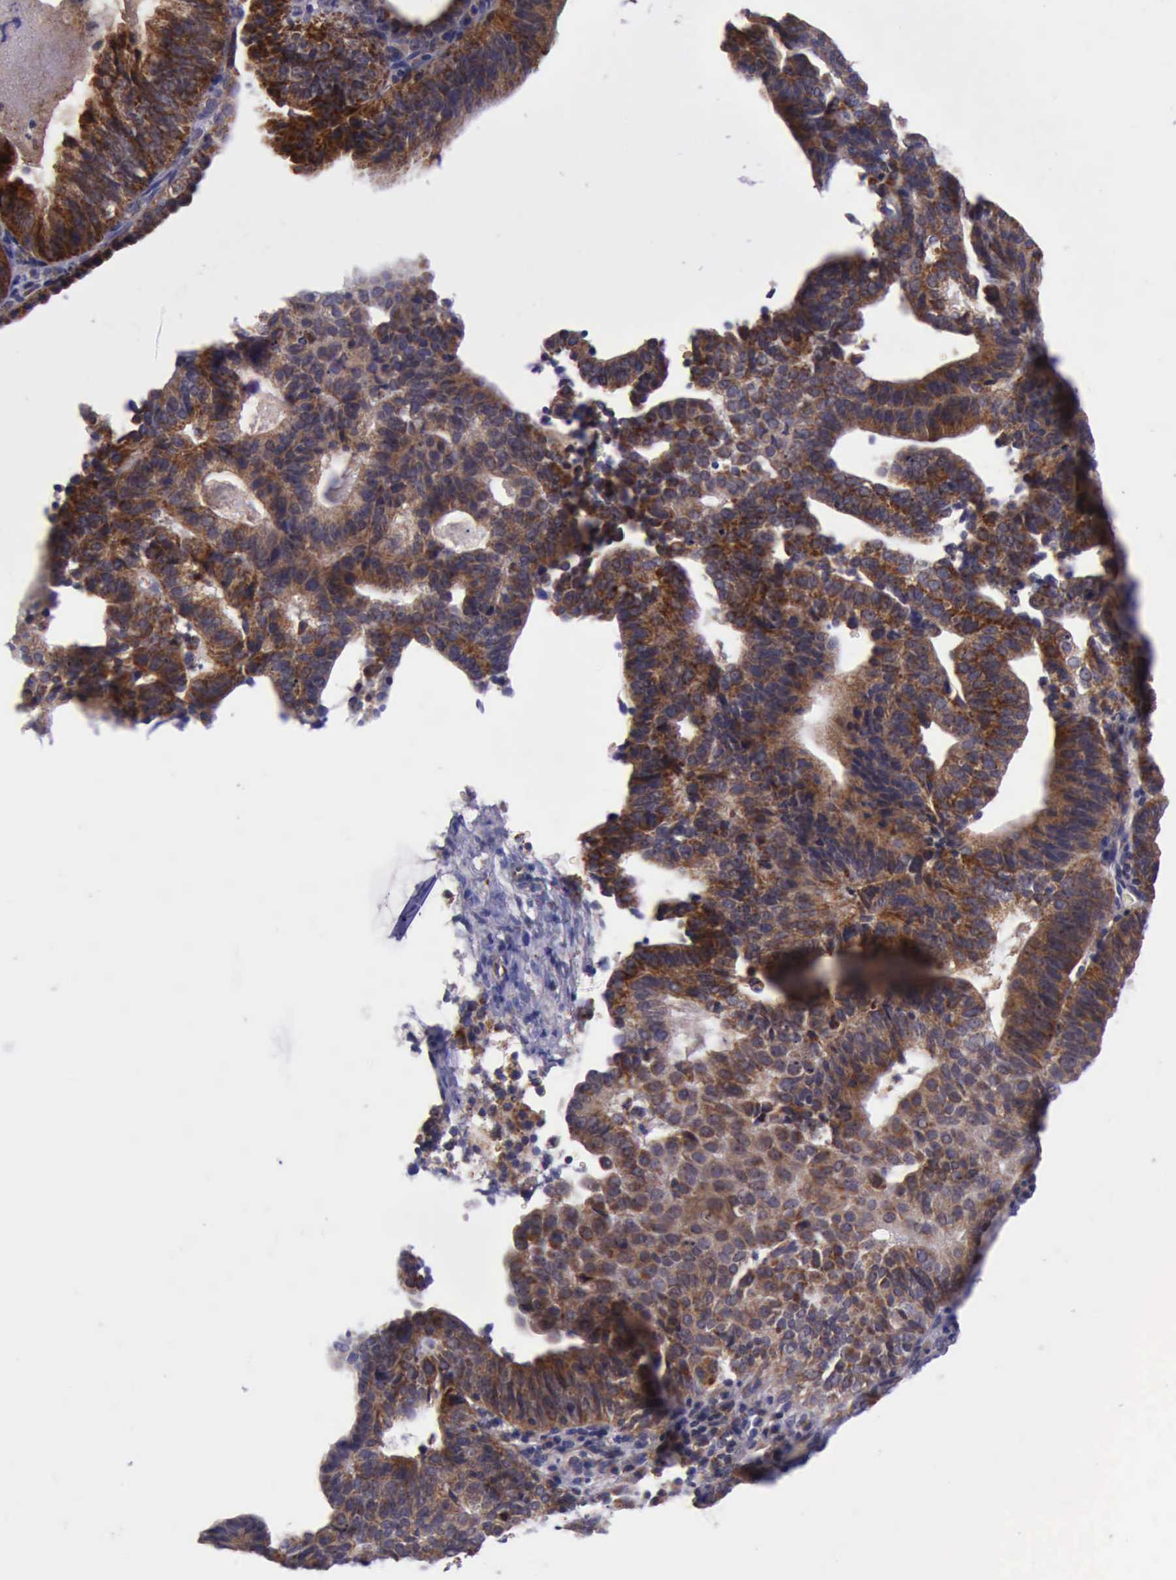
{"staining": {"intensity": "moderate", "quantity": ">75%", "location": "cytoplasmic/membranous"}, "tissue": "cervical cancer", "cell_type": "Tumor cells", "image_type": "cancer", "snomed": [{"axis": "morphology", "description": "Adenocarcinoma, NOS"}, {"axis": "topography", "description": "Cervix"}], "caption": "Immunohistochemical staining of human adenocarcinoma (cervical) shows medium levels of moderate cytoplasmic/membranous protein expression in about >75% of tumor cells. (brown staining indicates protein expression, while blue staining denotes nuclei).", "gene": "TXN2", "patient": {"sex": "female", "age": 60}}